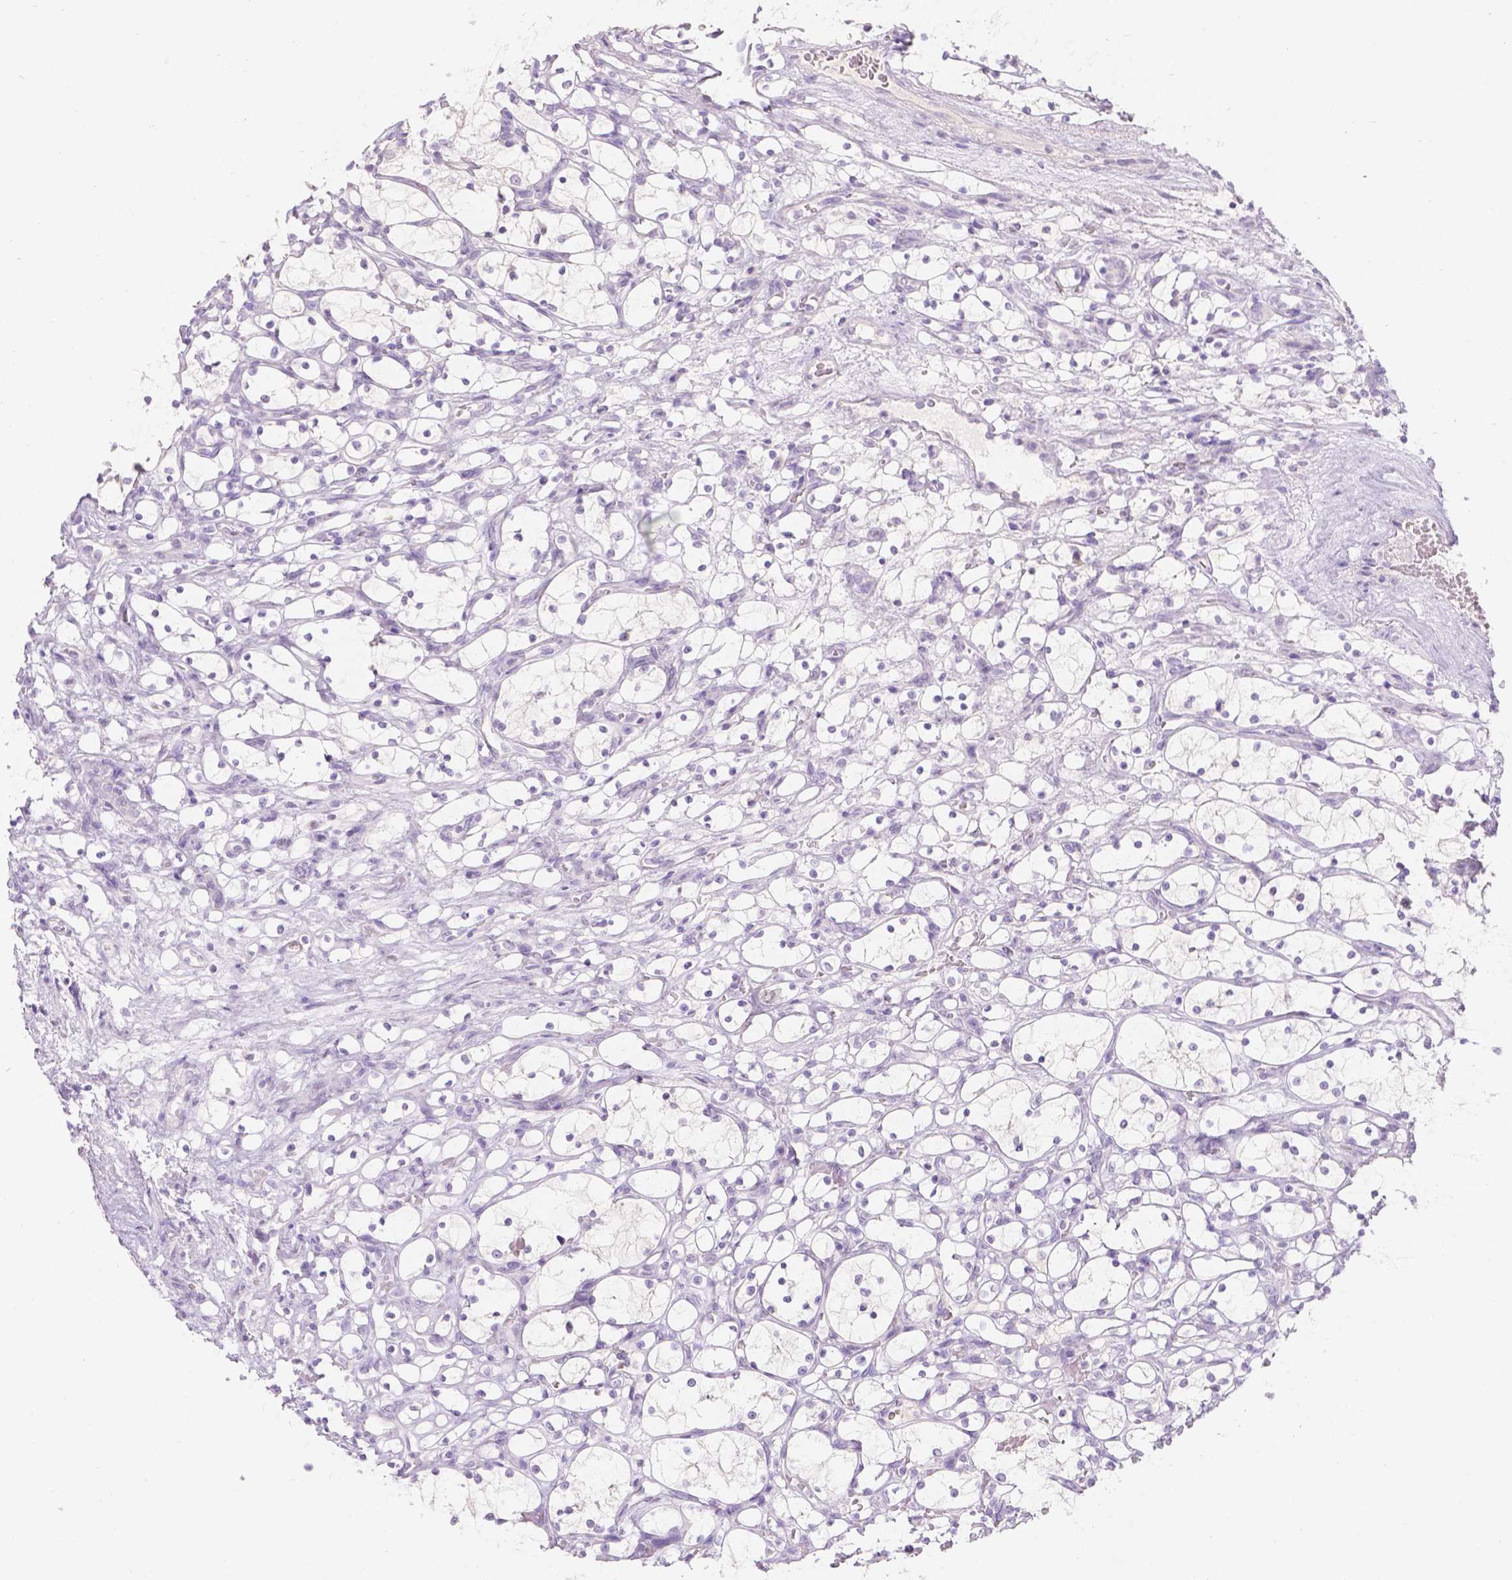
{"staining": {"intensity": "negative", "quantity": "none", "location": "none"}, "tissue": "renal cancer", "cell_type": "Tumor cells", "image_type": "cancer", "snomed": [{"axis": "morphology", "description": "Adenocarcinoma, NOS"}, {"axis": "topography", "description": "Kidney"}], "caption": "The histopathology image displays no significant expression in tumor cells of renal adenocarcinoma. Brightfield microscopy of IHC stained with DAB (brown) and hematoxylin (blue), captured at high magnification.", "gene": "HTN3", "patient": {"sex": "female", "age": 69}}